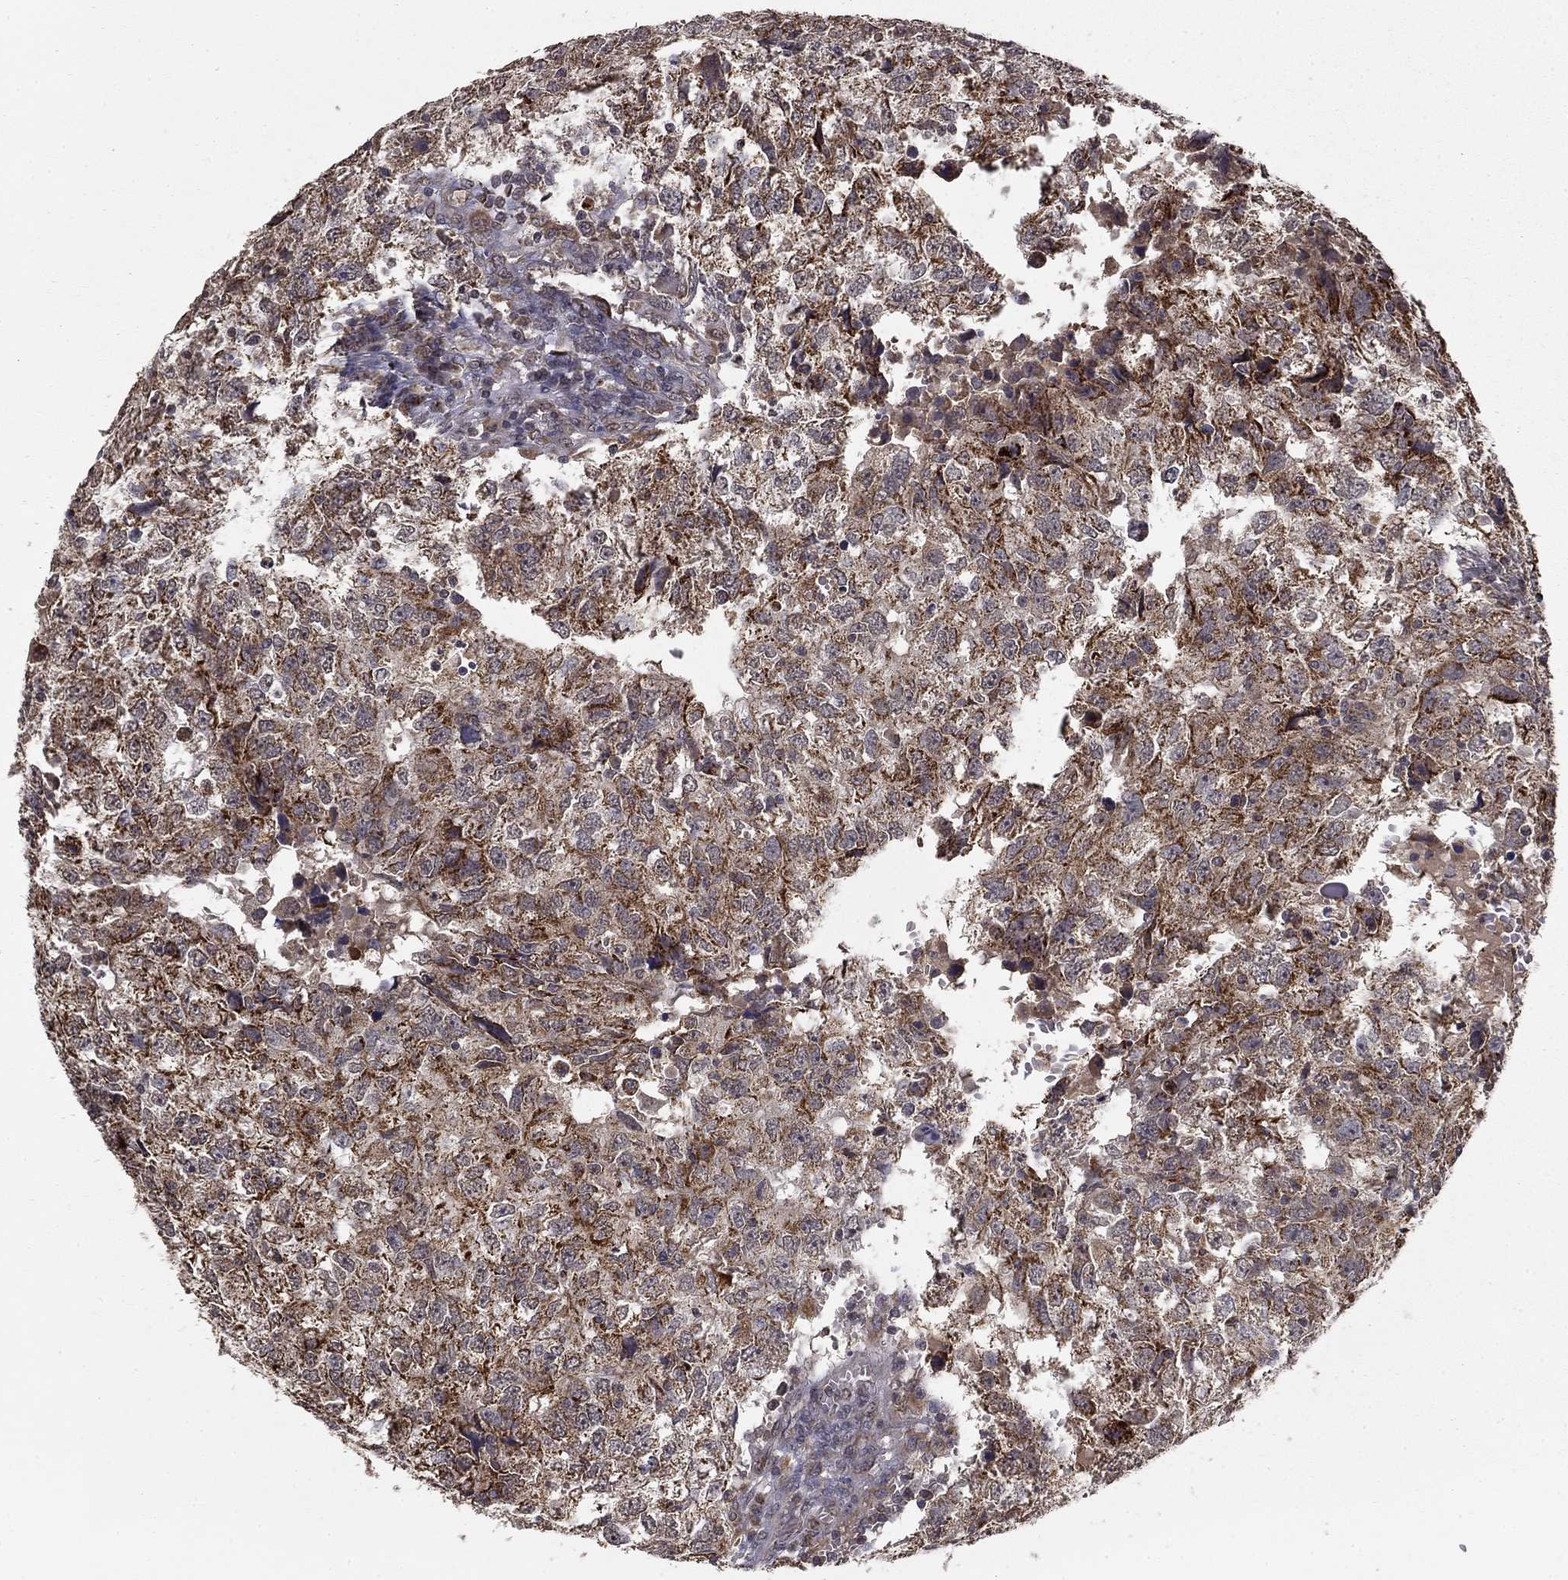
{"staining": {"intensity": "moderate", "quantity": ">75%", "location": "cytoplasmic/membranous"}, "tissue": "breast cancer", "cell_type": "Tumor cells", "image_type": "cancer", "snomed": [{"axis": "morphology", "description": "Duct carcinoma"}, {"axis": "topography", "description": "Breast"}], "caption": "Moderate cytoplasmic/membranous positivity is seen in approximately >75% of tumor cells in breast cancer (intraductal carcinoma). (IHC, brightfield microscopy, high magnification).", "gene": "SLC2A13", "patient": {"sex": "female", "age": 30}}